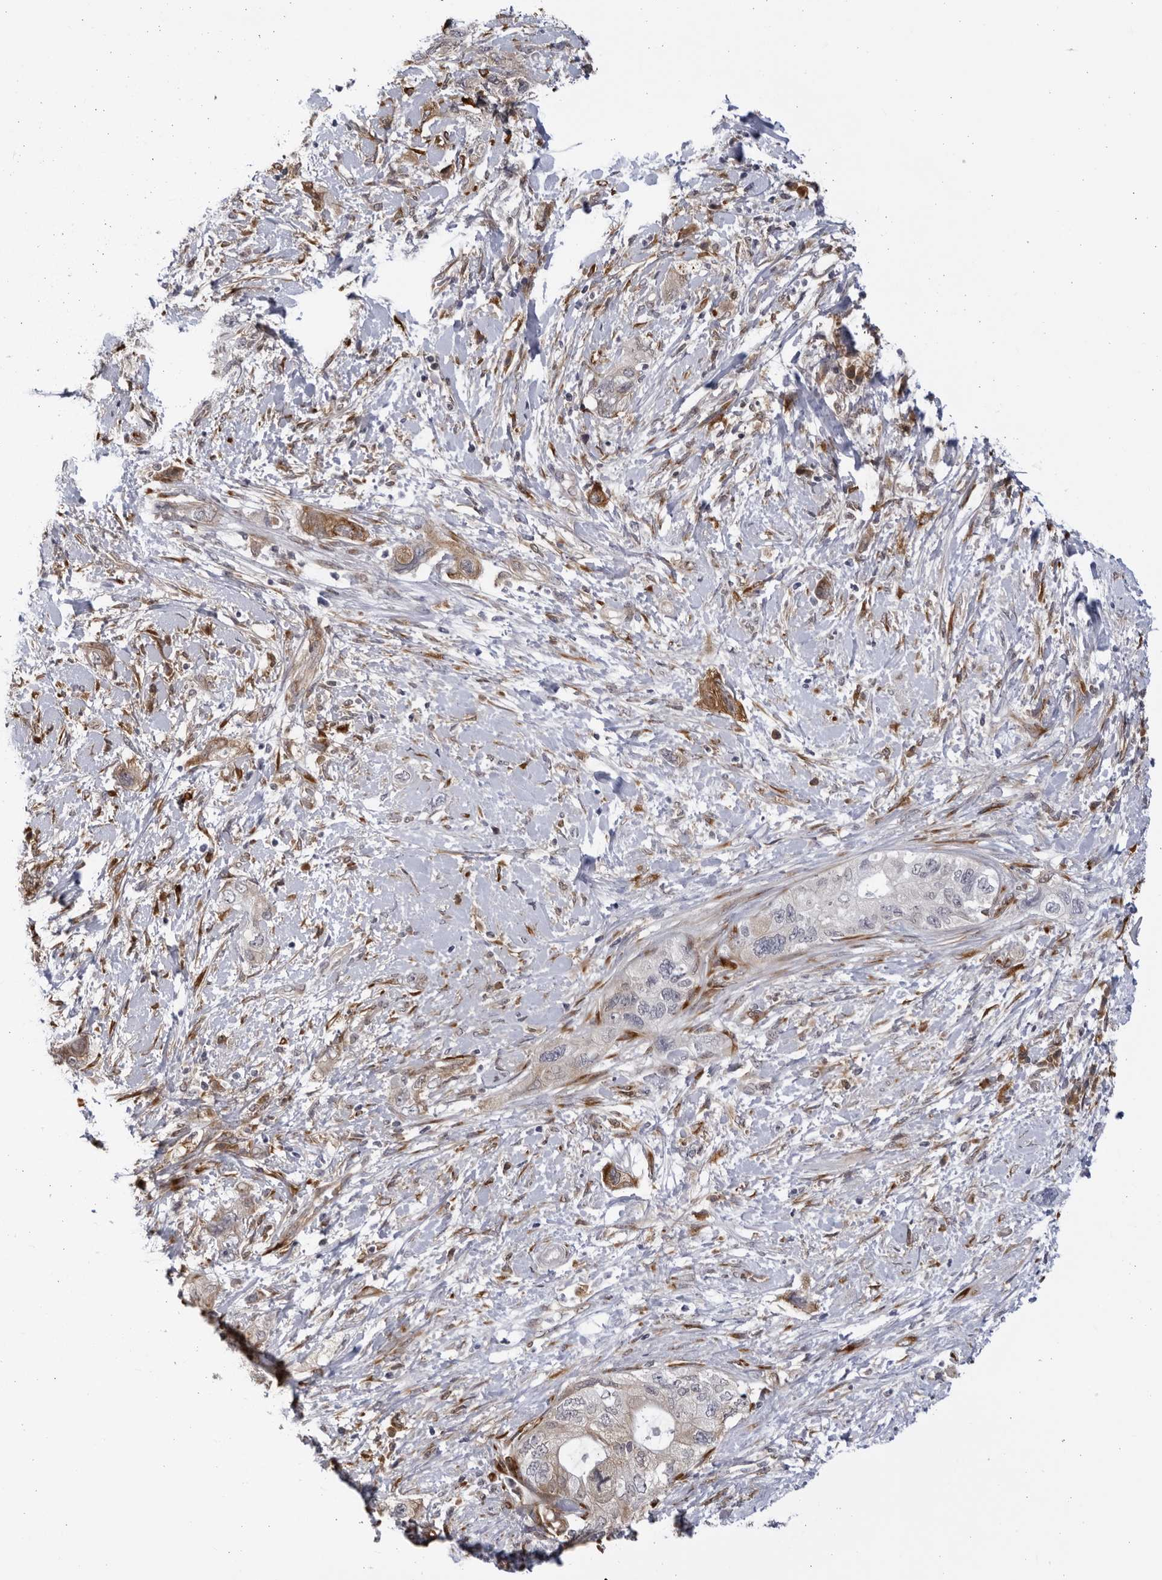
{"staining": {"intensity": "moderate", "quantity": "<25%", "location": "cytoplasmic/membranous"}, "tissue": "pancreatic cancer", "cell_type": "Tumor cells", "image_type": "cancer", "snomed": [{"axis": "morphology", "description": "Adenocarcinoma, NOS"}, {"axis": "topography", "description": "Pancreas"}], "caption": "Immunohistochemical staining of adenocarcinoma (pancreatic) shows low levels of moderate cytoplasmic/membranous positivity in approximately <25% of tumor cells.", "gene": "BMP2K", "patient": {"sex": "female", "age": 73}}